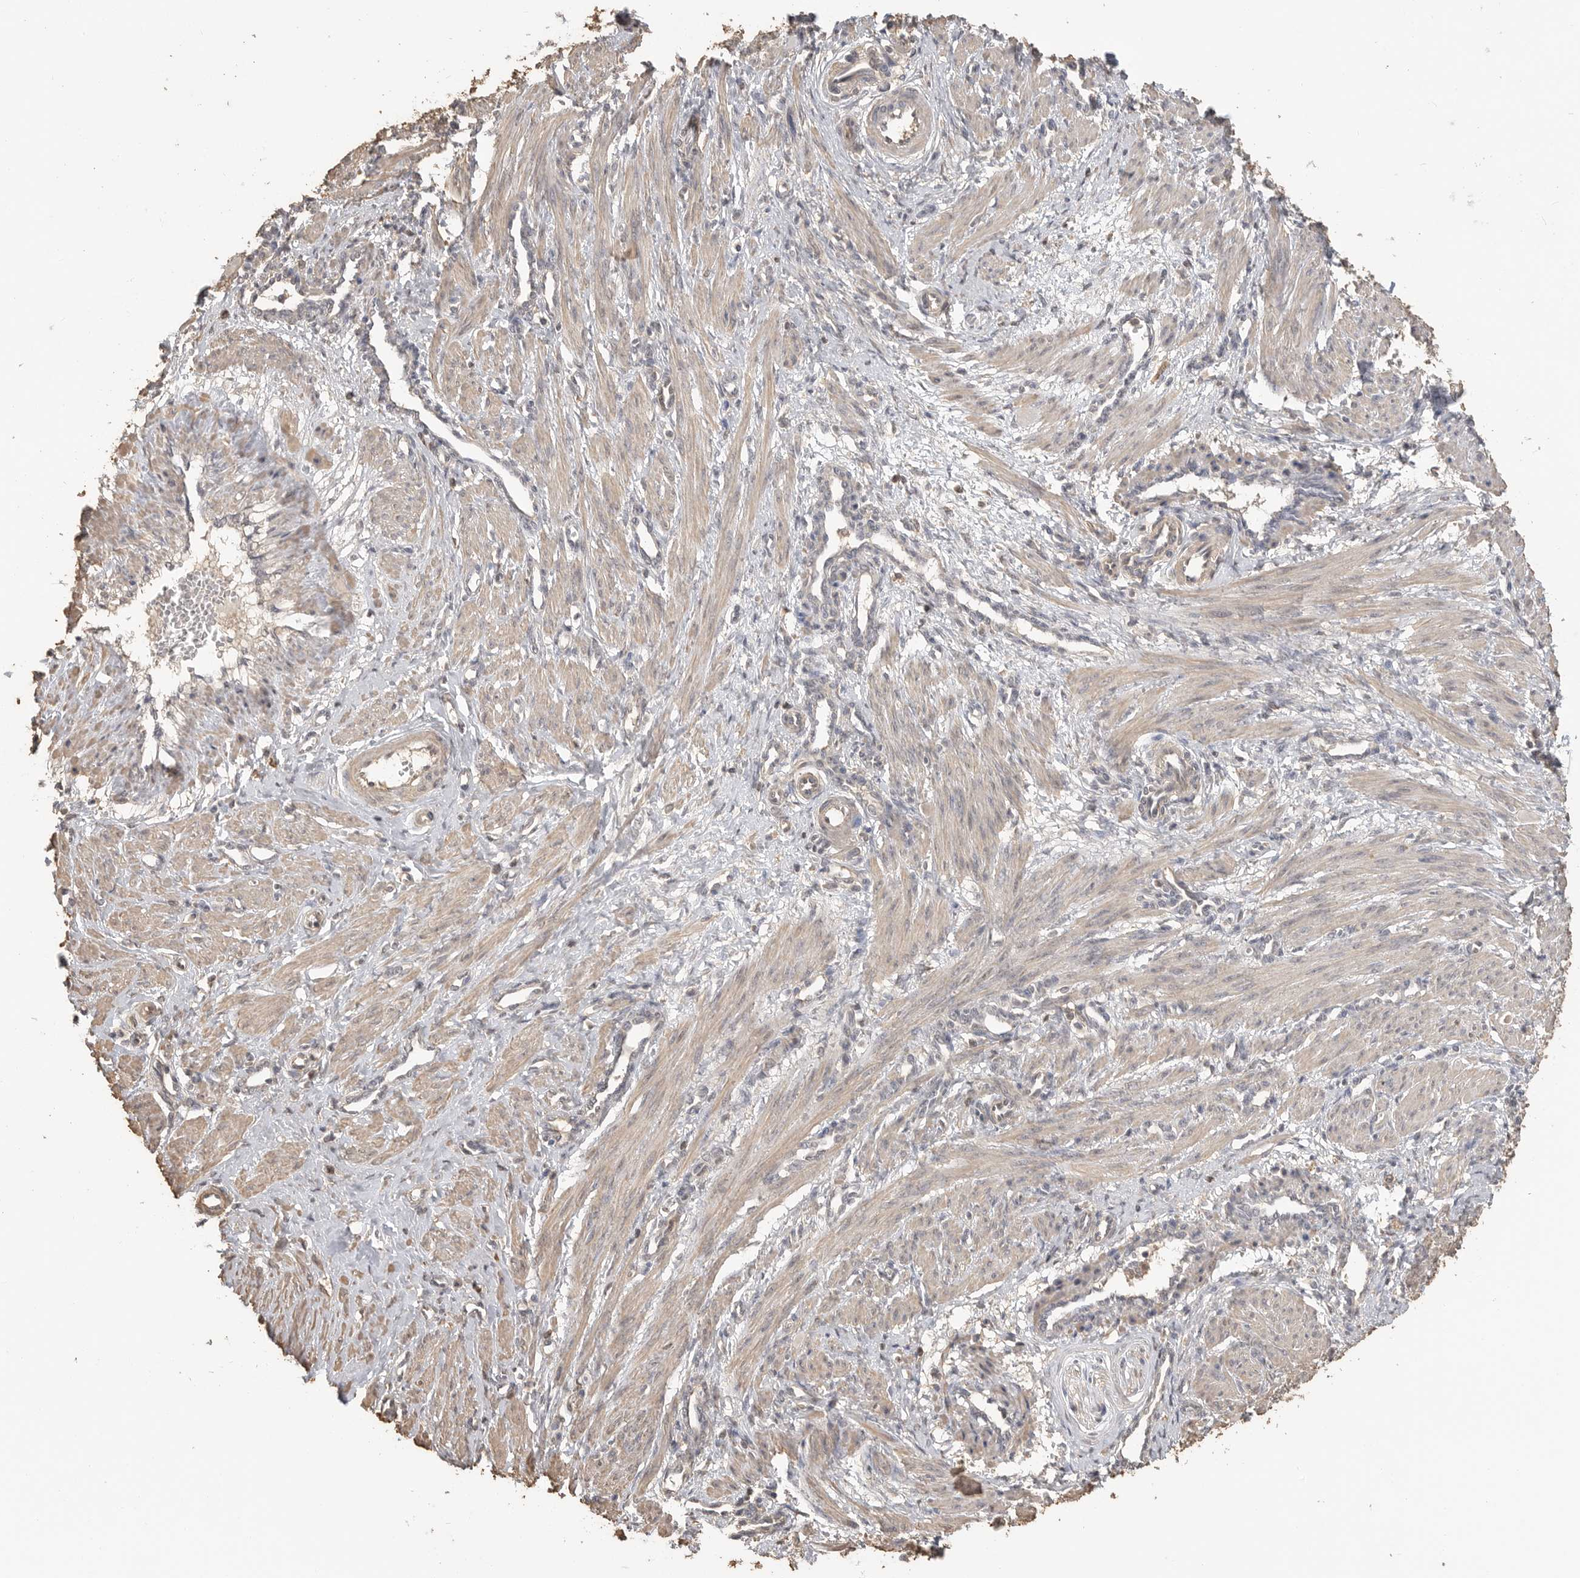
{"staining": {"intensity": "weak", "quantity": ">75%", "location": "cytoplasmic/membranous"}, "tissue": "smooth muscle", "cell_type": "Smooth muscle cells", "image_type": "normal", "snomed": [{"axis": "morphology", "description": "Normal tissue, NOS"}, {"axis": "topography", "description": "Endometrium"}], "caption": "Smooth muscle cells display low levels of weak cytoplasmic/membranous expression in approximately >75% of cells in benign smooth muscle. (DAB (3,3'-diaminobenzidine) IHC with brightfield microscopy, high magnification).", "gene": "MAP2K1", "patient": {"sex": "female", "age": 33}}